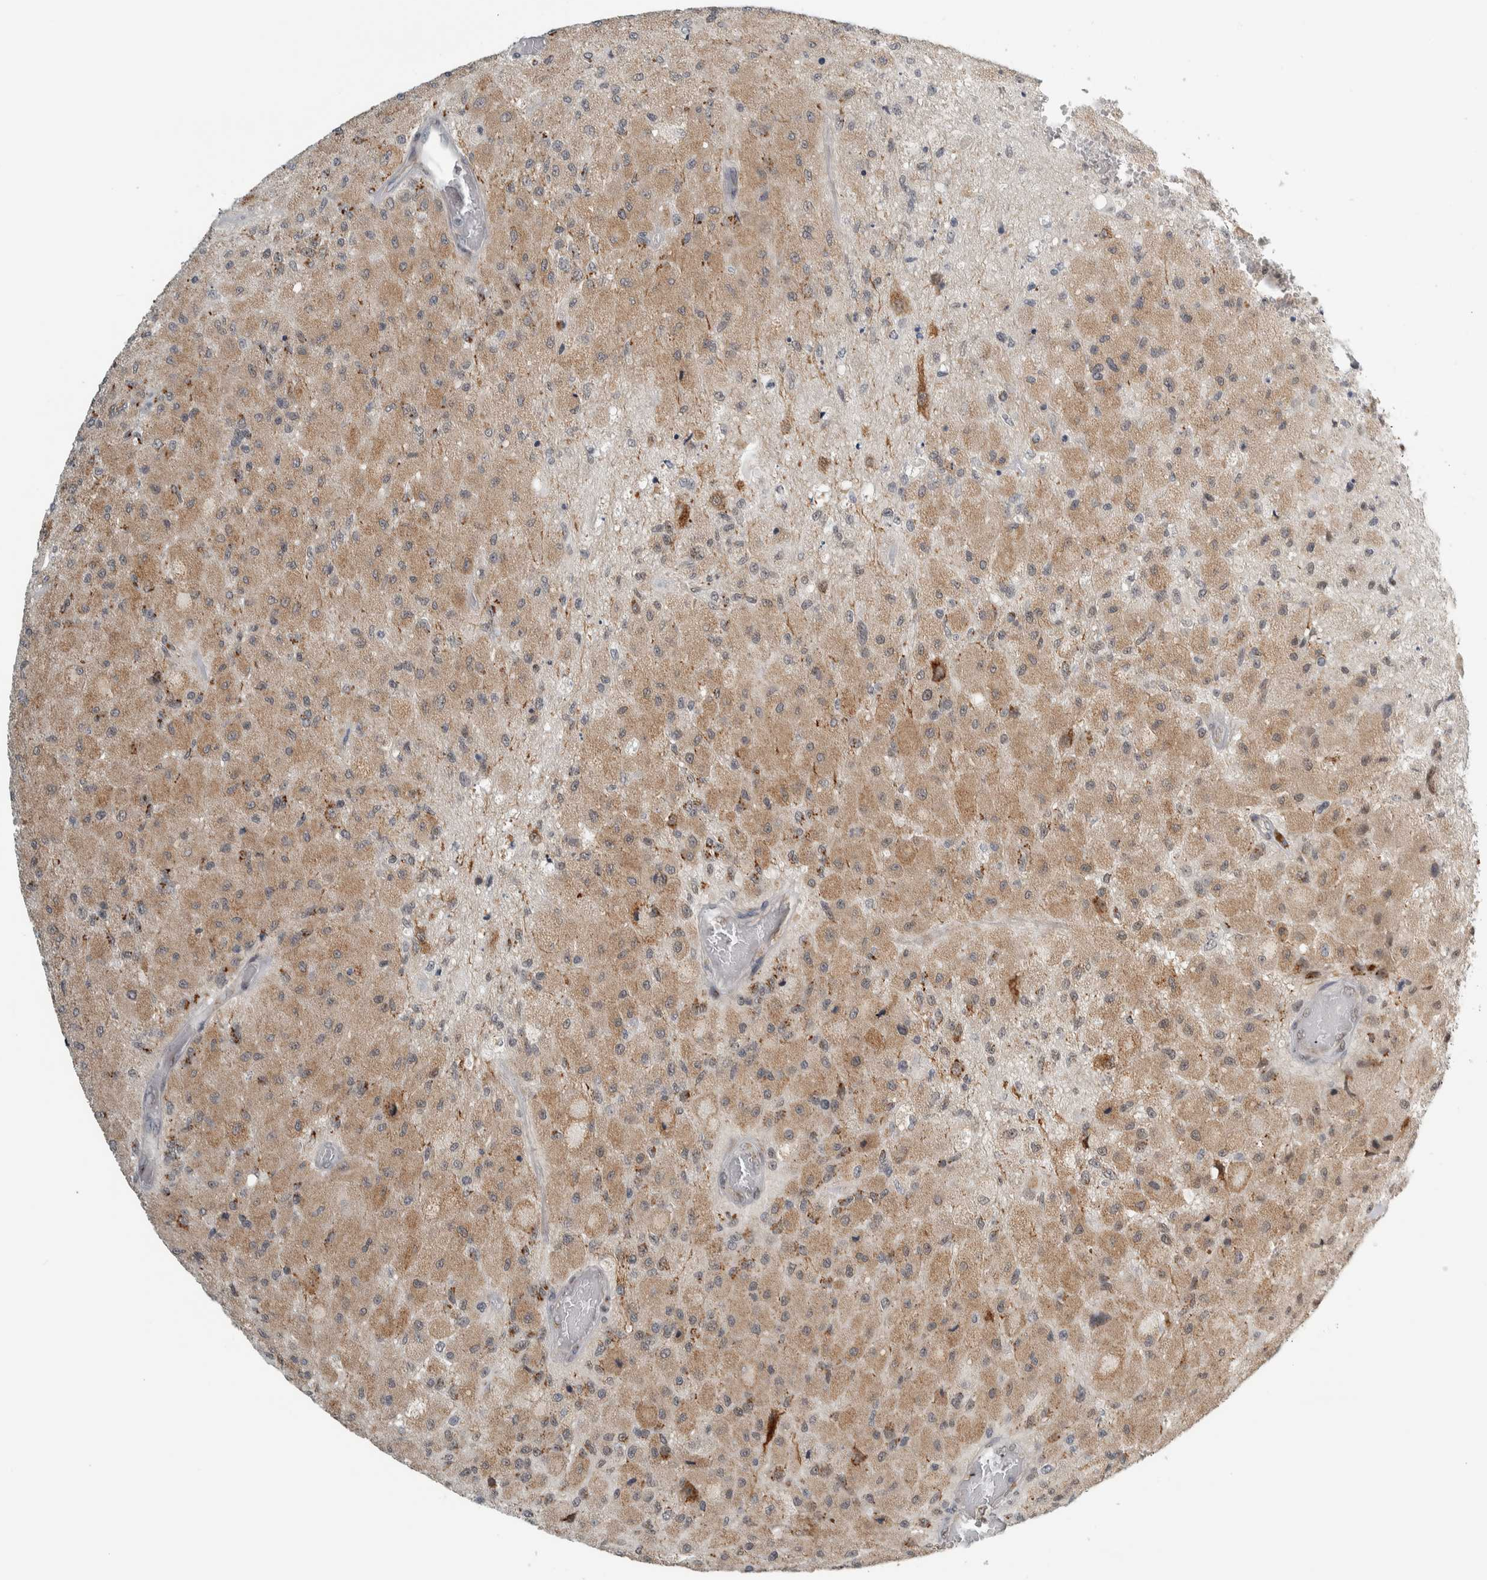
{"staining": {"intensity": "moderate", "quantity": ">75%", "location": "cytoplasmic/membranous"}, "tissue": "glioma", "cell_type": "Tumor cells", "image_type": "cancer", "snomed": [{"axis": "morphology", "description": "Normal tissue, NOS"}, {"axis": "morphology", "description": "Glioma, malignant, High grade"}, {"axis": "topography", "description": "Cerebral cortex"}], "caption": "The immunohistochemical stain highlights moderate cytoplasmic/membranous expression in tumor cells of malignant high-grade glioma tissue.", "gene": "ZMYND8", "patient": {"sex": "male", "age": 77}}